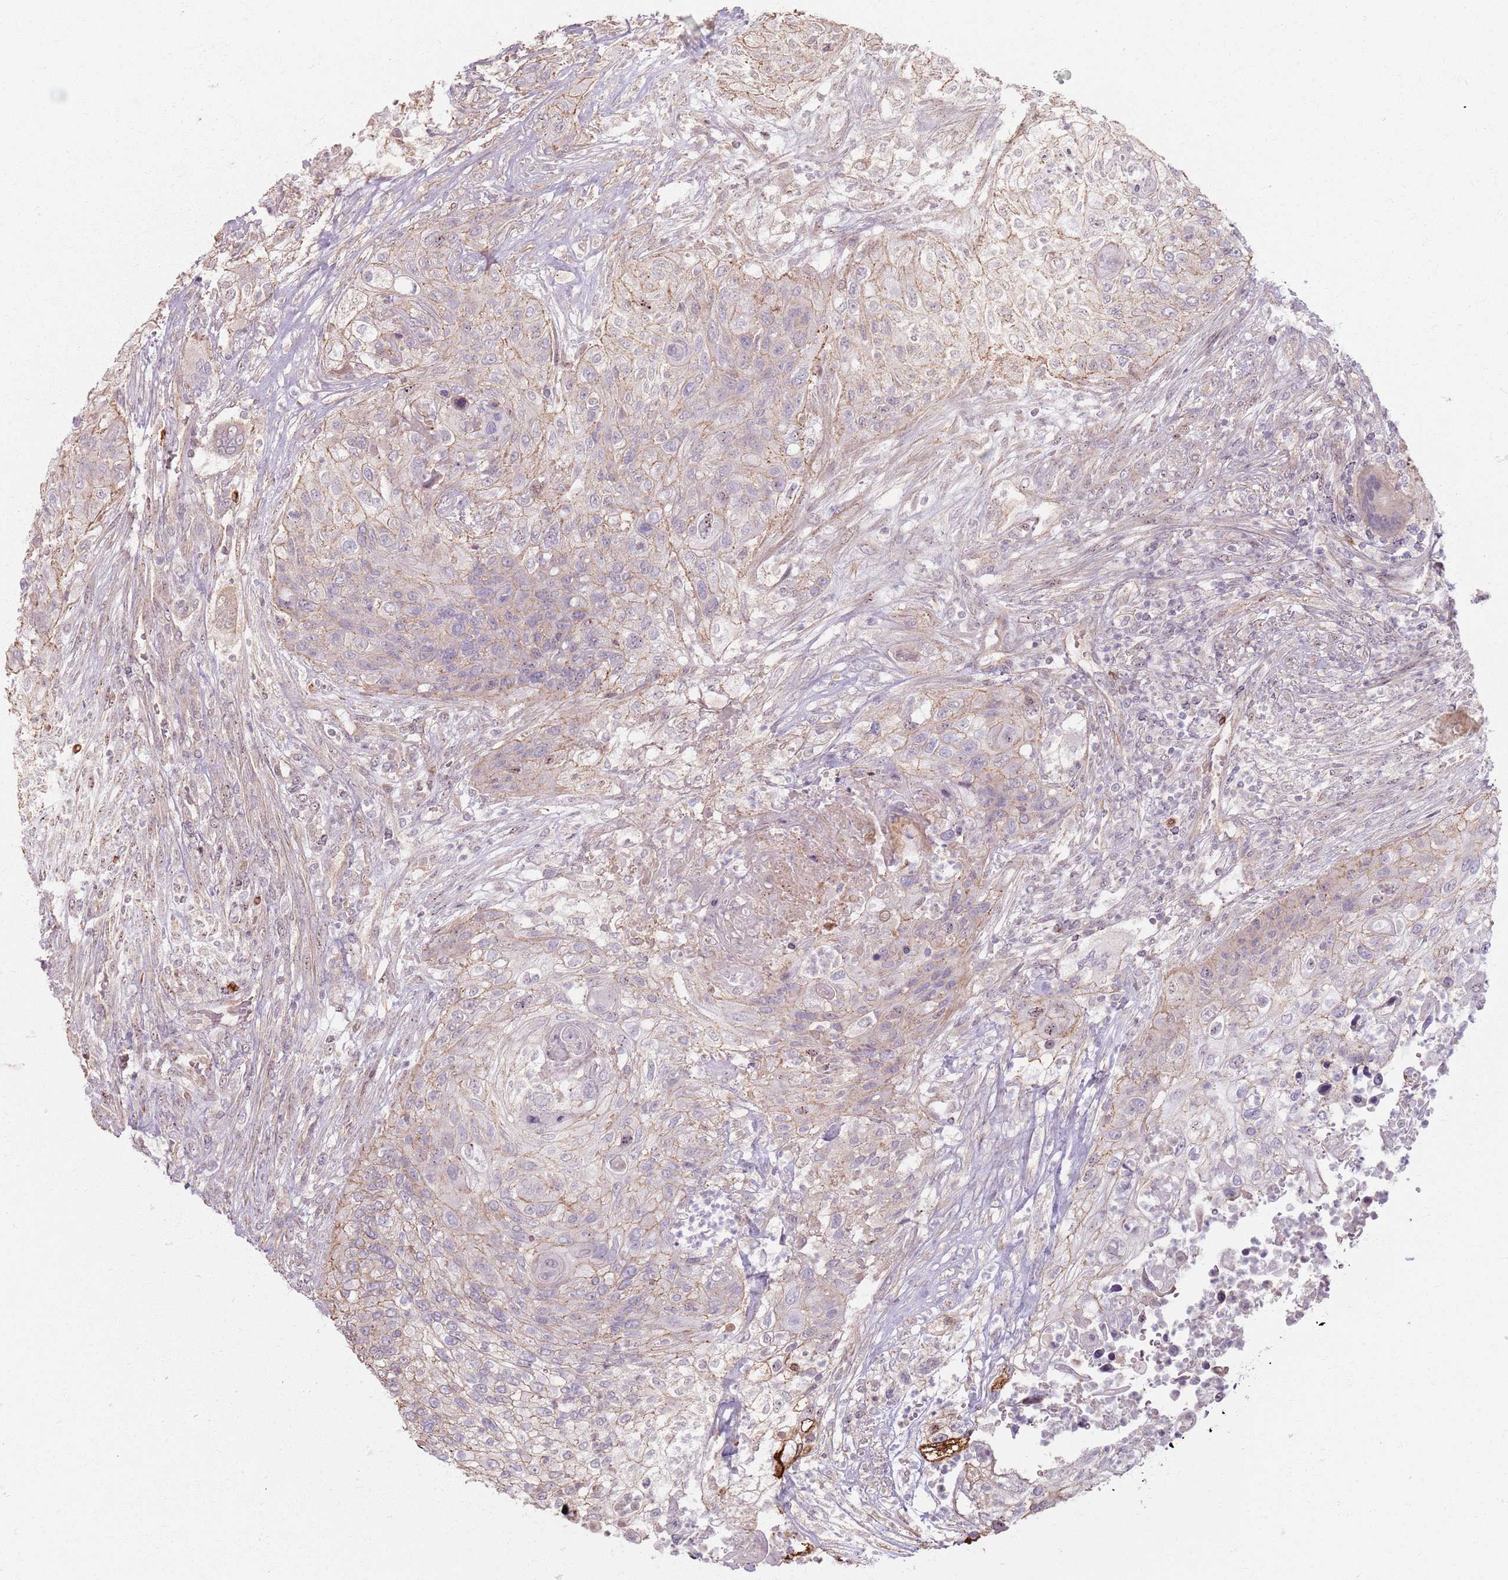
{"staining": {"intensity": "weak", "quantity": "25%-75%", "location": "cytoplasmic/membranous"}, "tissue": "urothelial cancer", "cell_type": "Tumor cells", "image_type": "cancer", "snomed": [{"axis": "morphology", "description": "Urothelial carcinoma, High grade"}, {"axis": "topography", "description": "Urinary bladder"}], "caption": "The histopathology image reveals staining of high-grade urothelial carcinoma, revealing weak cytoplasmic/membranous protein positivity (brown color) within tumor cells.", "gene": "KCNA5", "patient": {"sex": "female", "age": 60}}